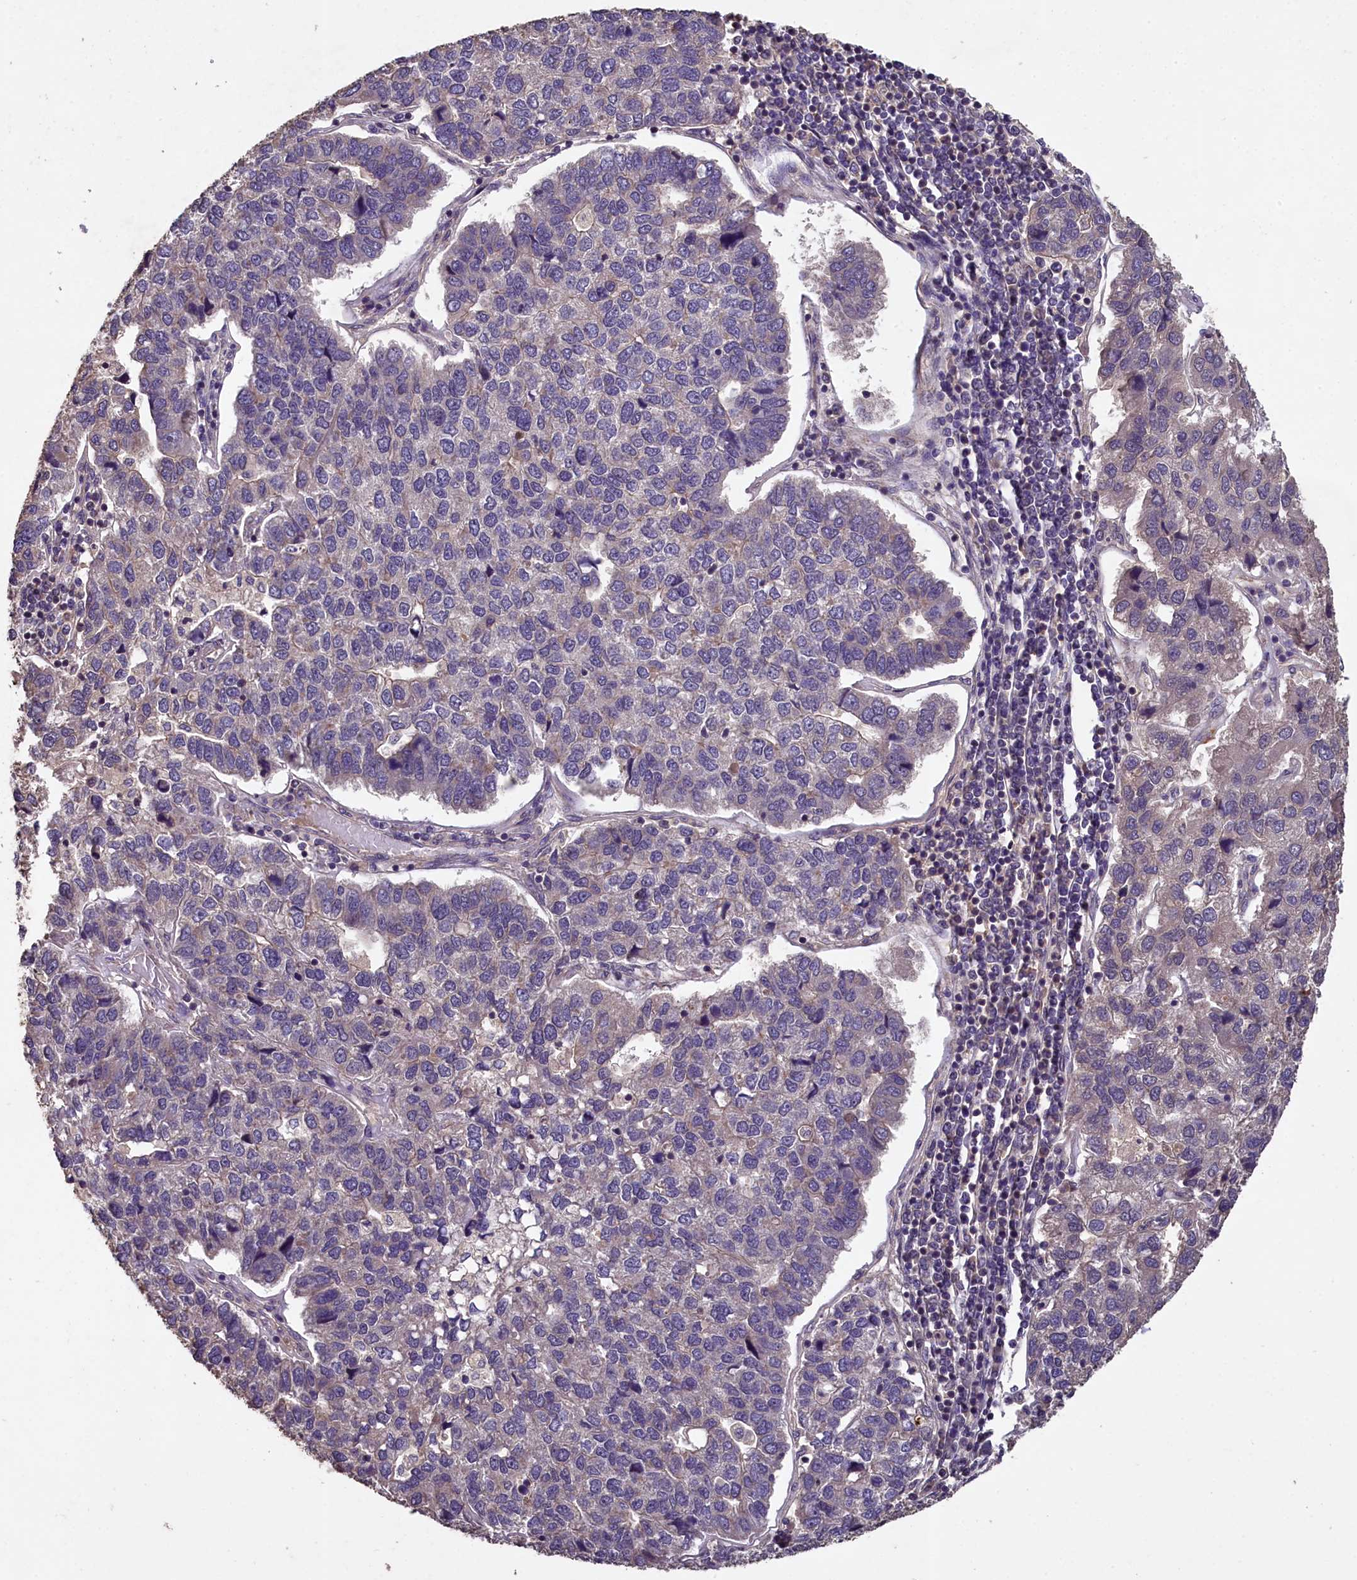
{"staining": {"intensity": "weak", "quantity": "<25%", "location": "cytoplasmic/membranous"}, "tissue": "pancreatic cancer", "cell_type": "Tumor cells", "image_type": "cancer", "snomed": [{"axis": "morphology", "description": "Adenocarcinoma, NOS"}, {"axis": "topography", "description": "Pancreas"}], "caption": "High magnification brightfield microscopy of adenocarcinoma (pancreatic) stained with DAB (3,3'-diaminobenzidine) (brown) and counterstained with hematoxylin (blue): tumor cells show no significant expression.", "gene": "CHD9", "patient": {"sex": "female", "age": 61}}